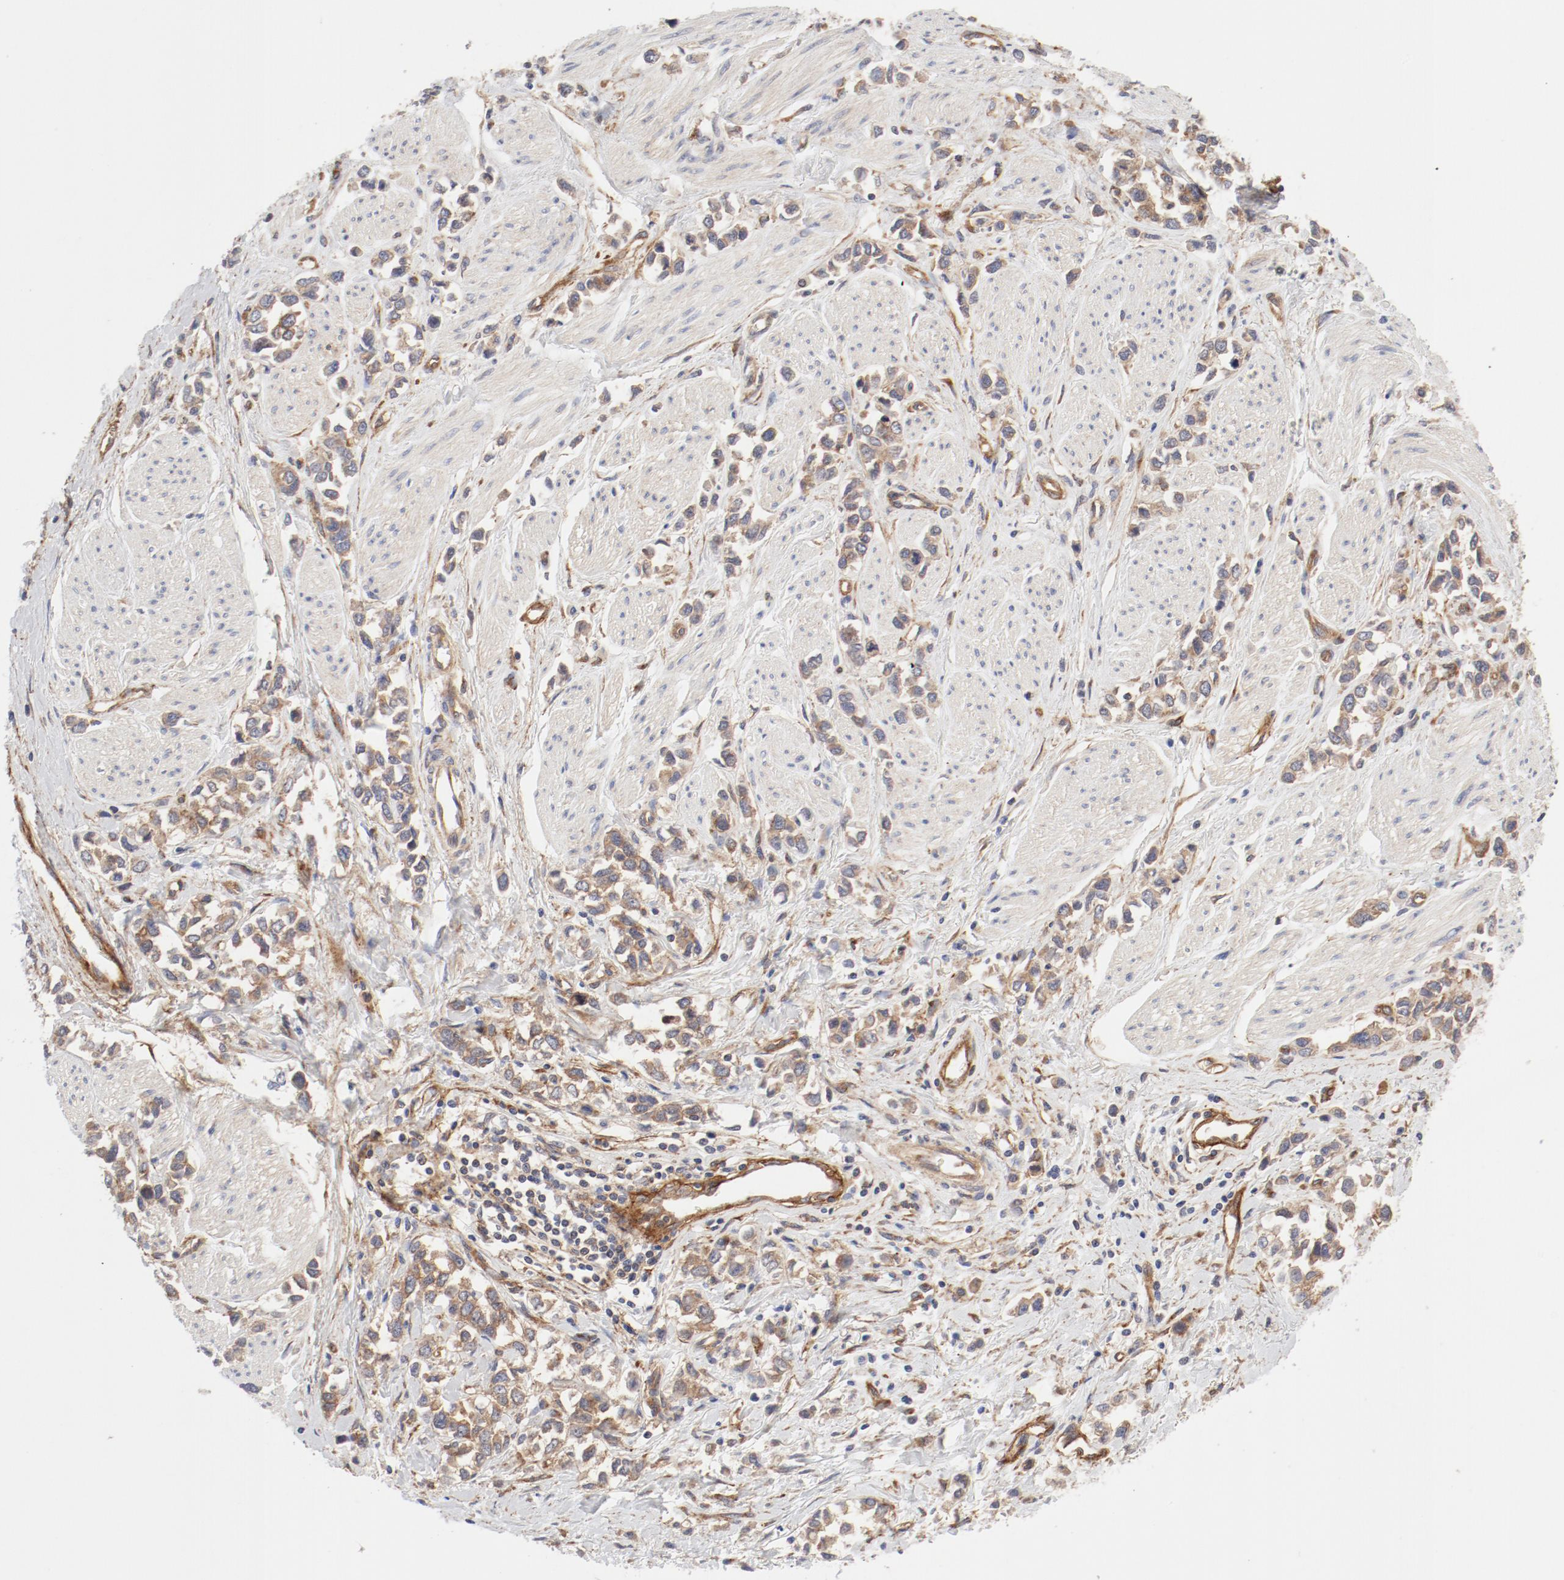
{"staining": {"intensity": "moderate", "quantity": ">75%", "location": "cytoplasmic/membranous"}, "tissue": "stomach cancer", "cell_type": "Tumor cells", "image_type": "cancer", "snomed": [{"axis": "morphology", "description": "Adenocarcinoma, NOS"}, {"axis": "topography", "description": "Stomach, upper"}], "caption": "A brown stain highlights moderate cytoplasmic/membranous staining of a protein in human stomach adenocarcinoma tumor cells.", "gene": "AP2A1", "patient": {"sex": "male", "age": 76}}